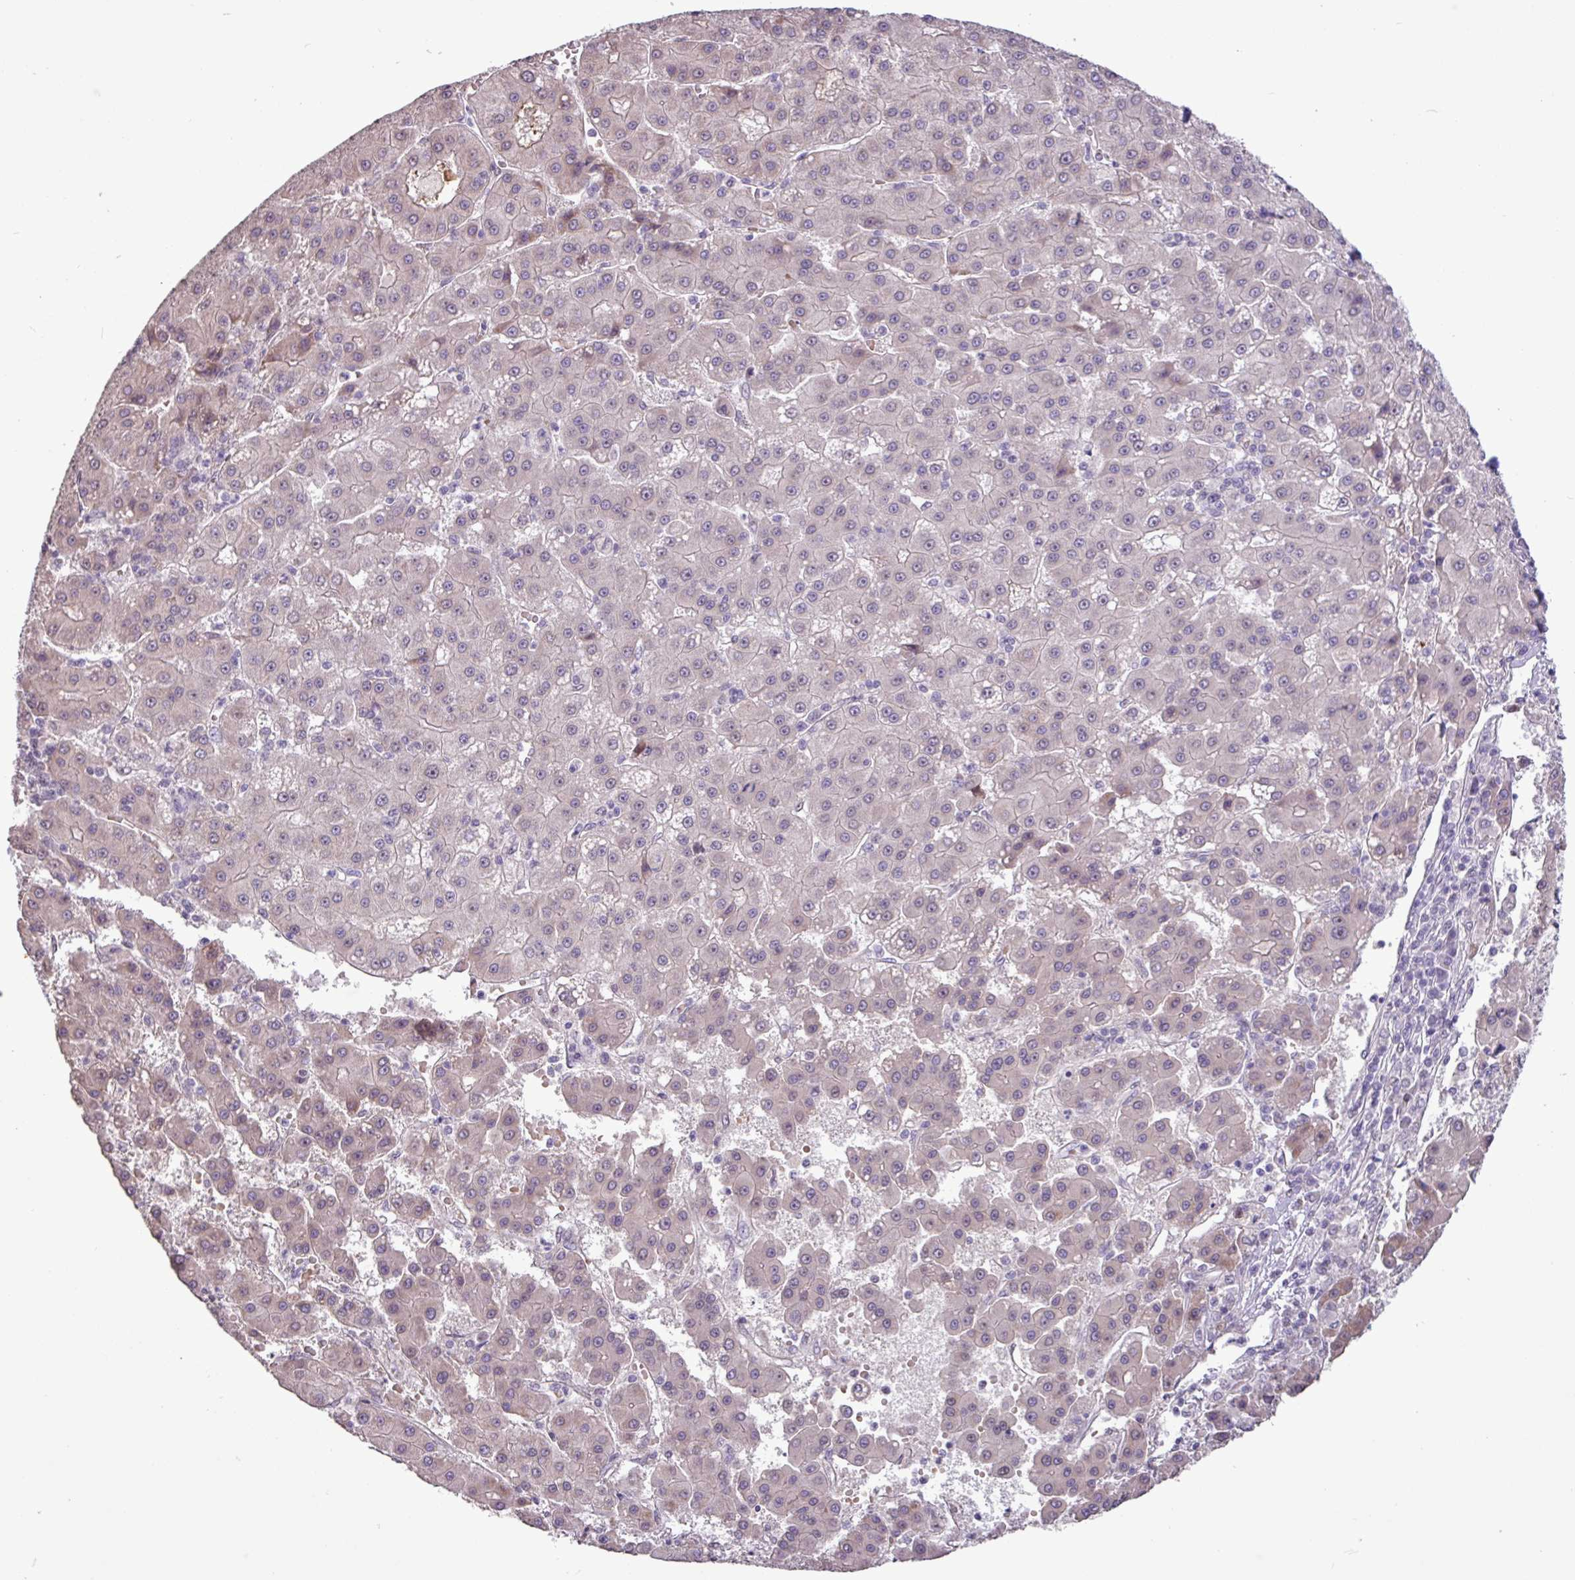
{"staining": {"intensity": "weak", "quantity": "<25%", "location": "cytoplasmic/membranous"}, "tissue": "liver cancer", "cell_type": "Tumor cells", "image_type": "cancer", "snomed": [{"axis": "morphology", "description": "Carcinoma, Hepatocellular, NOS"}, {"axis": "topography", "description": "Liver"}], "caption": "Immunohistochemistry (IHC) of liver cancer (hepatocellular carcinoma) shows no positivity in tumor cells. Nuclei are stained in blue.", "gene": "L3MBTL3", "patient": {"sex": "male", "age": 76}}